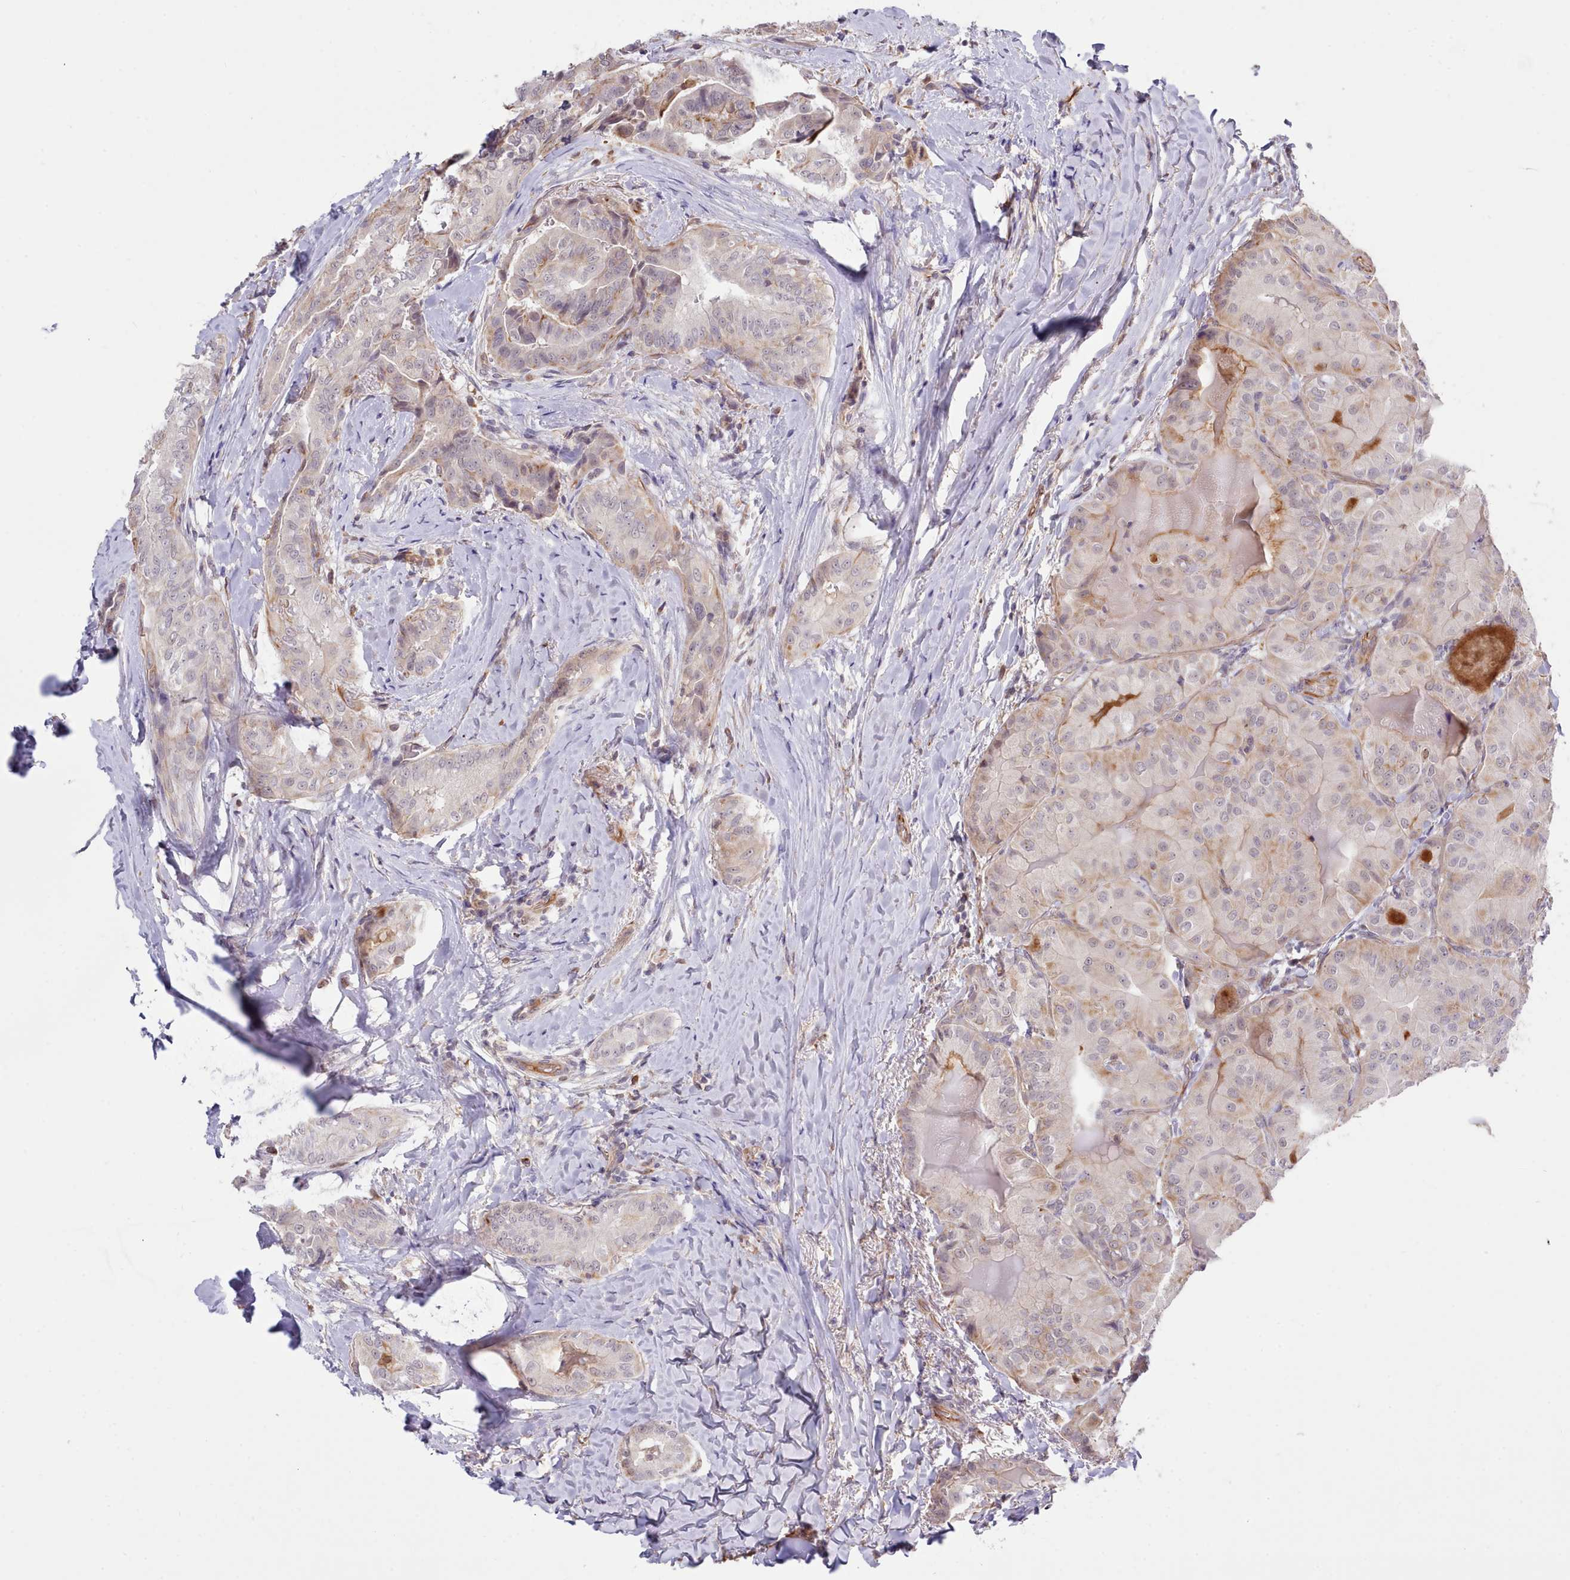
{"staining": {"intensity": "weak", "quantity": "25%-75%", "location": "cytoplasmic/membranous"}, "tissue": "thyroid cancer", "cell_type": "Tumor cells", "image_type": "cancer", "snomed": [{"axis": "morphology", "description": "Papillary adenocarcinoma, NOS"}, {"axis": "topography", "description": "Thyroid gland"}], "caption": "Tumor cells demonstrate weak cytoplasmic/membranous positivity in about 25%-75% of cells in thyroid cancer (papillary adenocarcinoma).", "gene": "ZC3H13", "patient": {"sex": "female", "age": 68}}